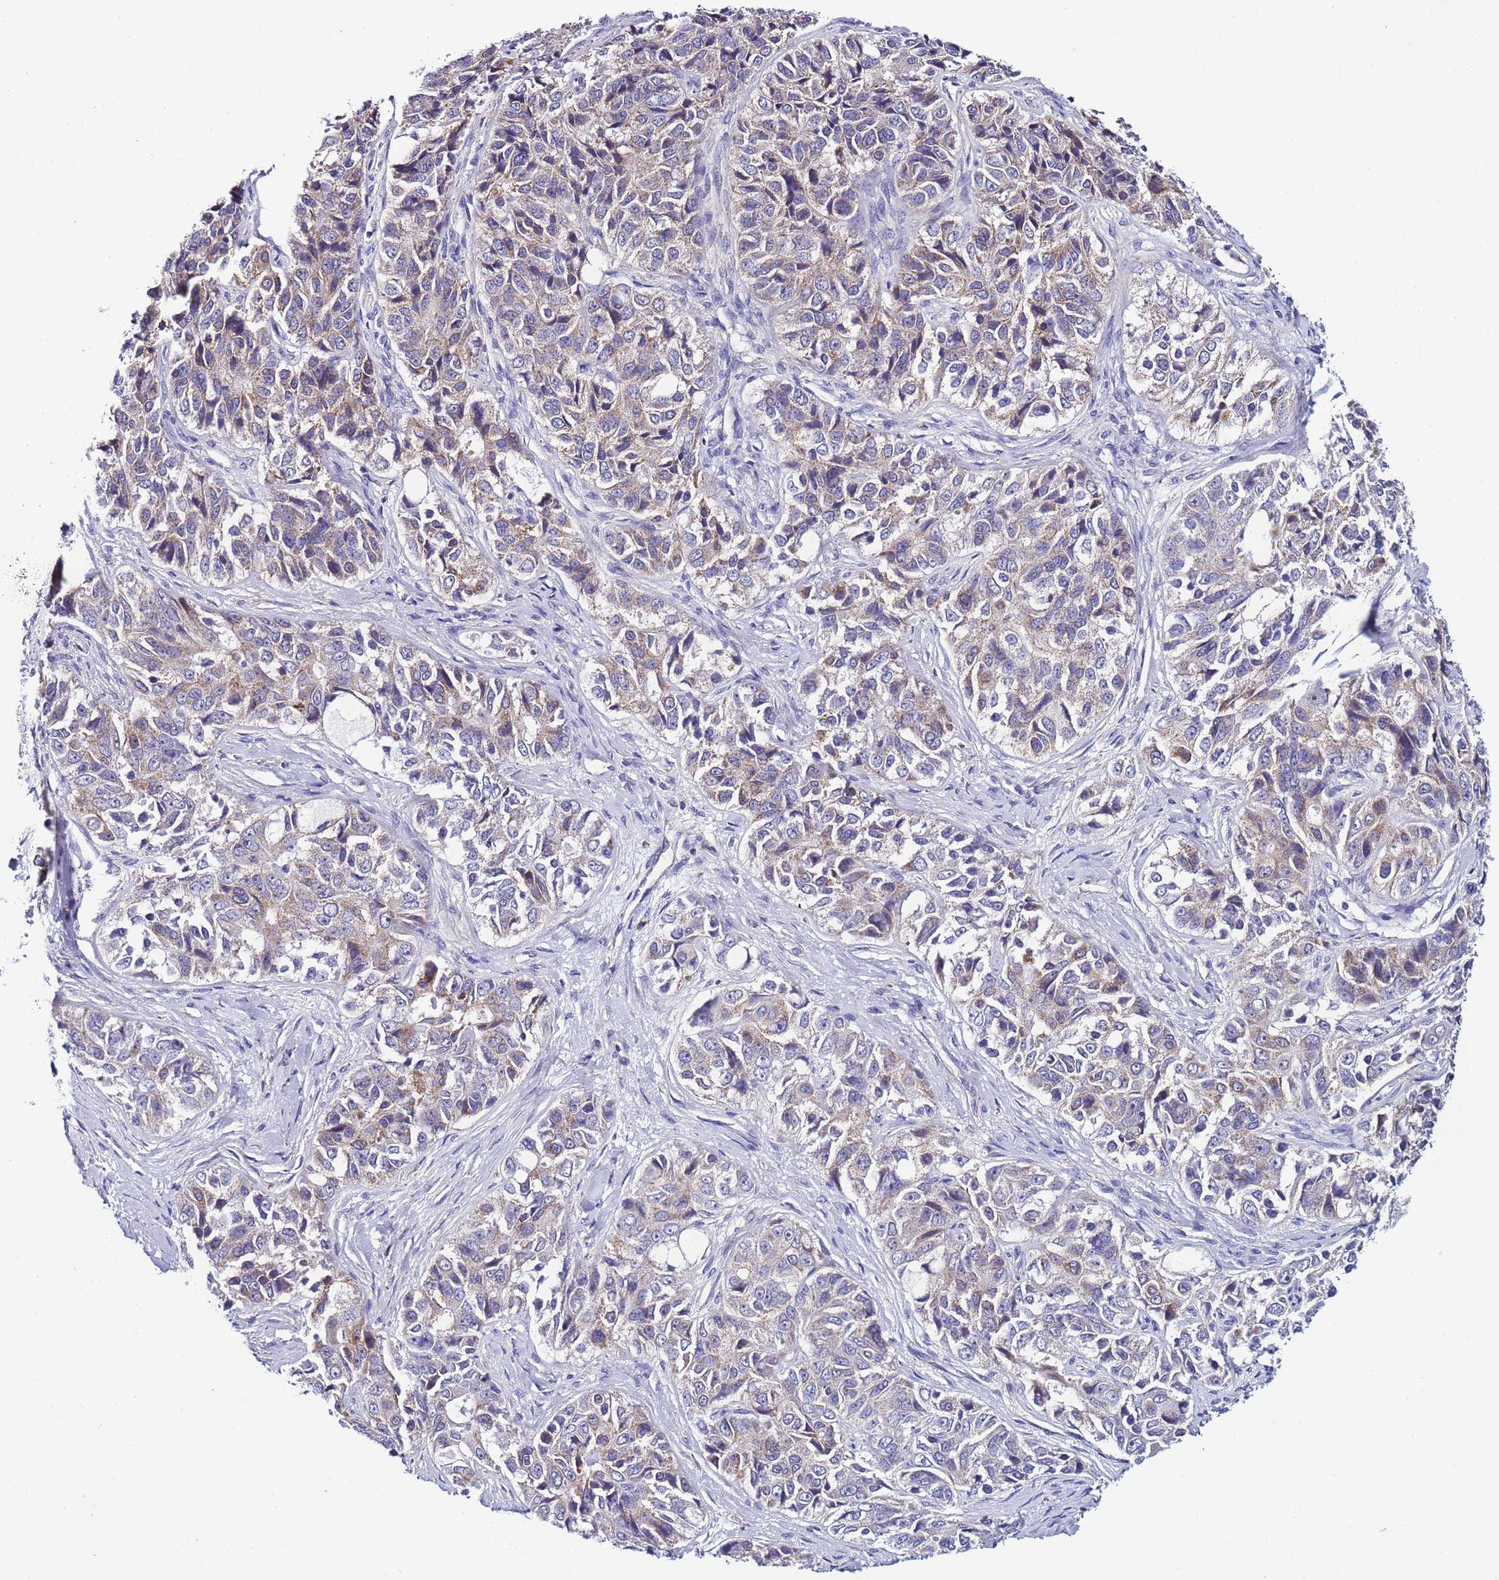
{"staining": {"intensity": "weak", "quantity": "<25%", "location": "cytoplasmic/membranous"}, "tissue": "ovarian cancer", "cell_type": "Tumor cells", "image_type": "cancer", "snomed": [{"axis": "morphology", "description": "Carcinoma, endometroid"}, {"axis": "topography", "description": "Ovary"}], "caption": "High power microscopy image of an IHC photomicrograph of ovarian endometroid carcinoma, revealing no significant staining in tumor cells. (IHC, brightfield microscopy, high magnification).", "gene": "UEVLD", "patient": {"sex": "female", "age": 51}}